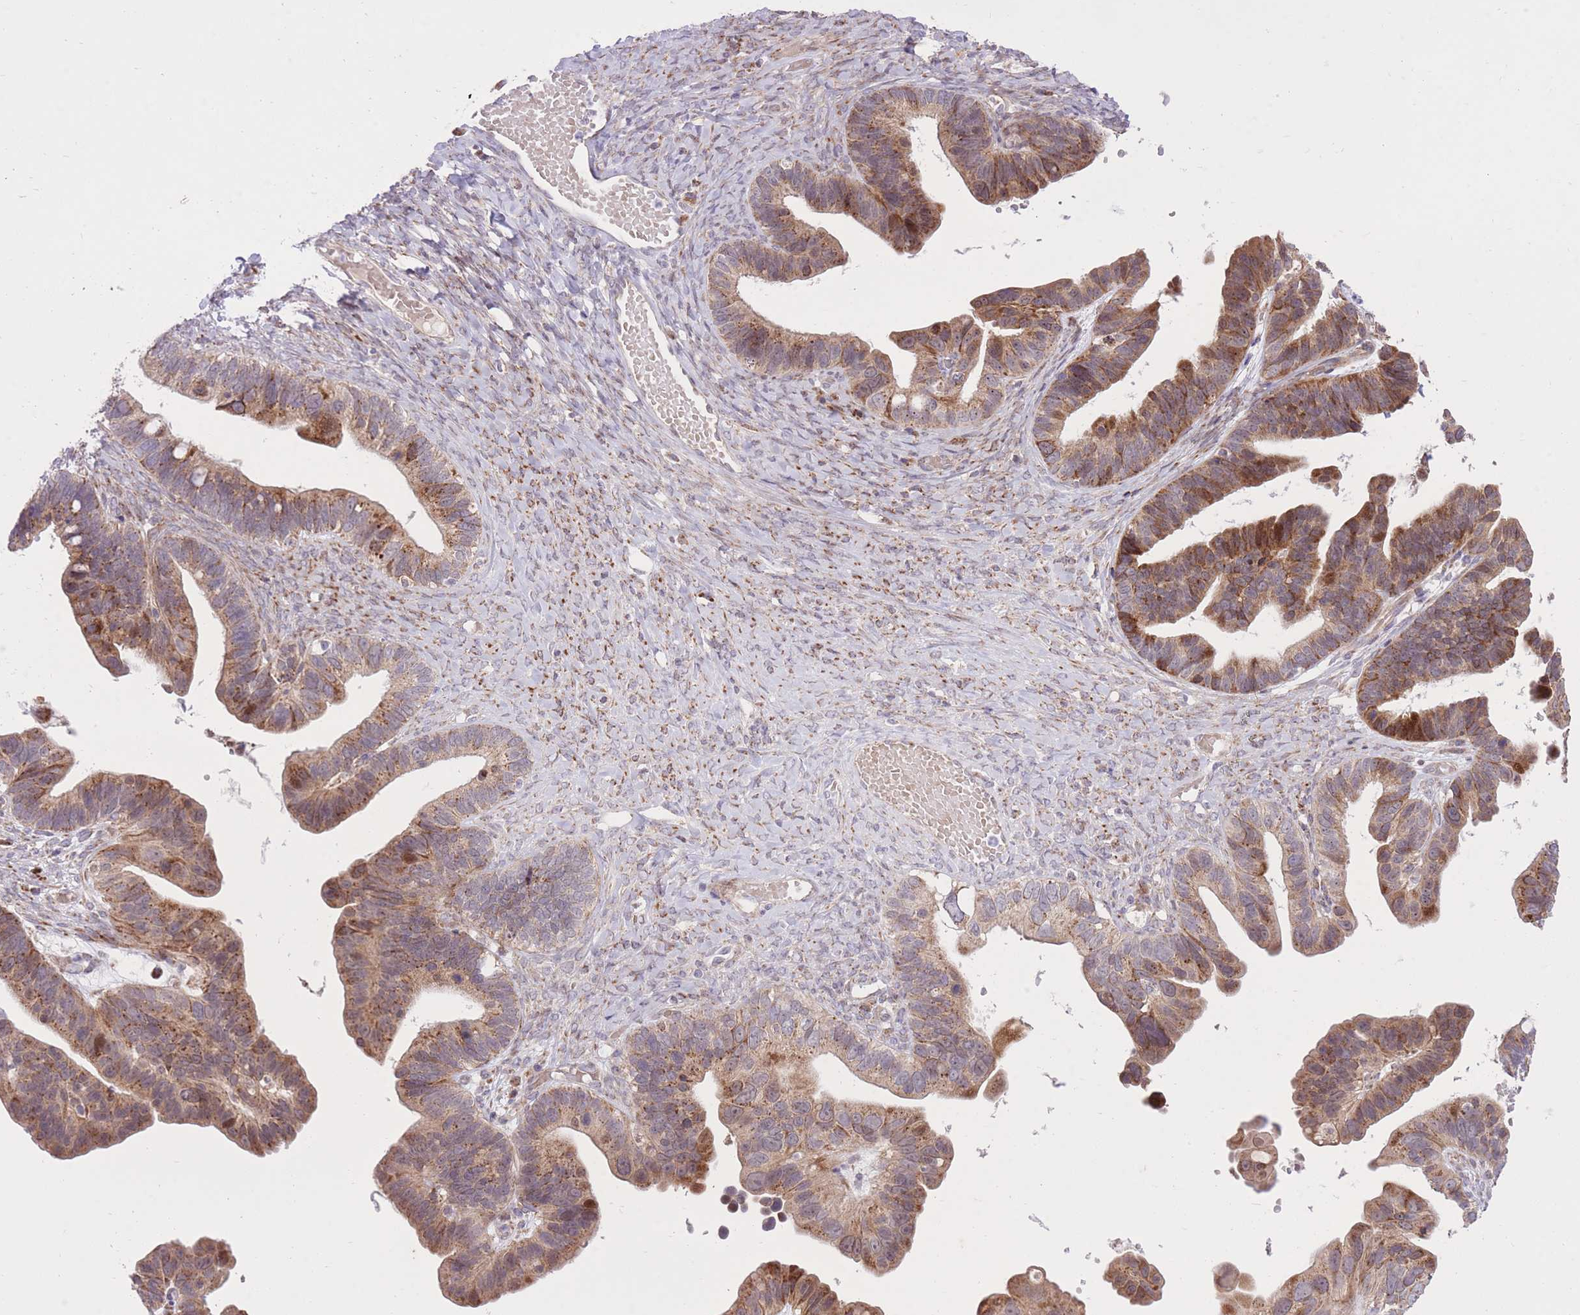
{"staining": {"intensity": "moderate", "quantity": ">75%", "location": "cytoplasmic/membranous"}, "tissue": "ovarian cancer", "cell_type": "Tumor cells", "image_type": "cancer", "snomed": [{"axis": "morphology", "description": "Cystadenocarcinoma, serous, NOS"}, {"axis": "topography", "description": "Ovary"}], "caption": "The histopathology image reveals immunohistochemical staining of ovarian cancer. There is moderate cytoplasmic/membranous expression is present in about >75% of tumor cells. Immunohistochemistry stains the protein of interest in brown and the nuclei are stained blue.", "gene": "SLC4A4", "patient": {"sex": "female", "age": 56}}